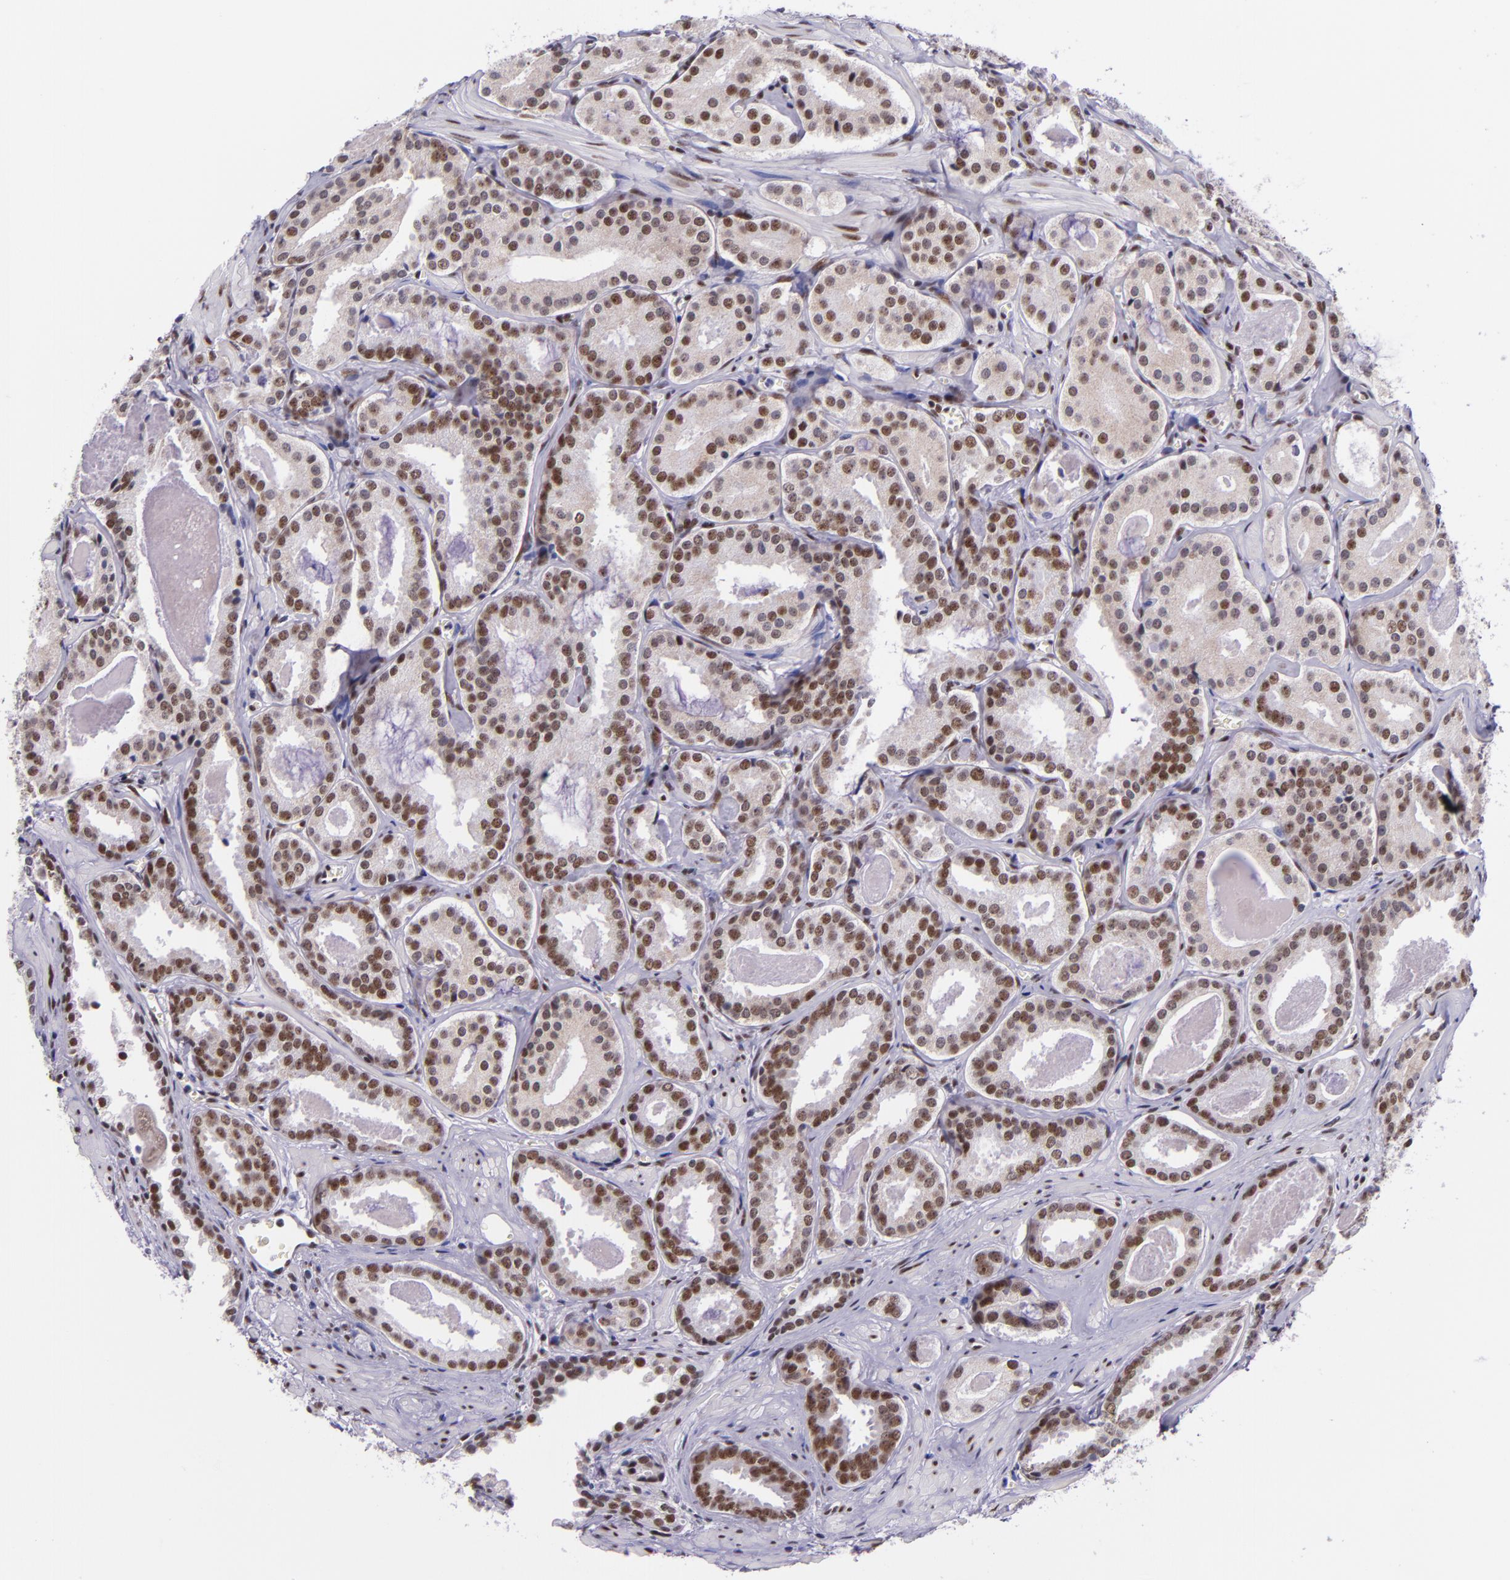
{"staining": {"intensity": "moderate", "quantity": ">75%", "location": "nuclear"}, "tissue": "prostate cancer", "cell_type": "Tumor cells", "image_type": "cancer", "snomed": [{"axis": "morphology", "description": "Adenocarcinoma, Medium grade"}, {"axis": "topography", "description": "Prostate"}], "caption": "High-power microscopy captured an immunohistochemistry (IHC) micrograph of prostate cancer, revealing moderate nuclear expression in about >75% of tumor cells.", "gene": "GPKOW", "patient": {"sex": "male", "age": 64}}